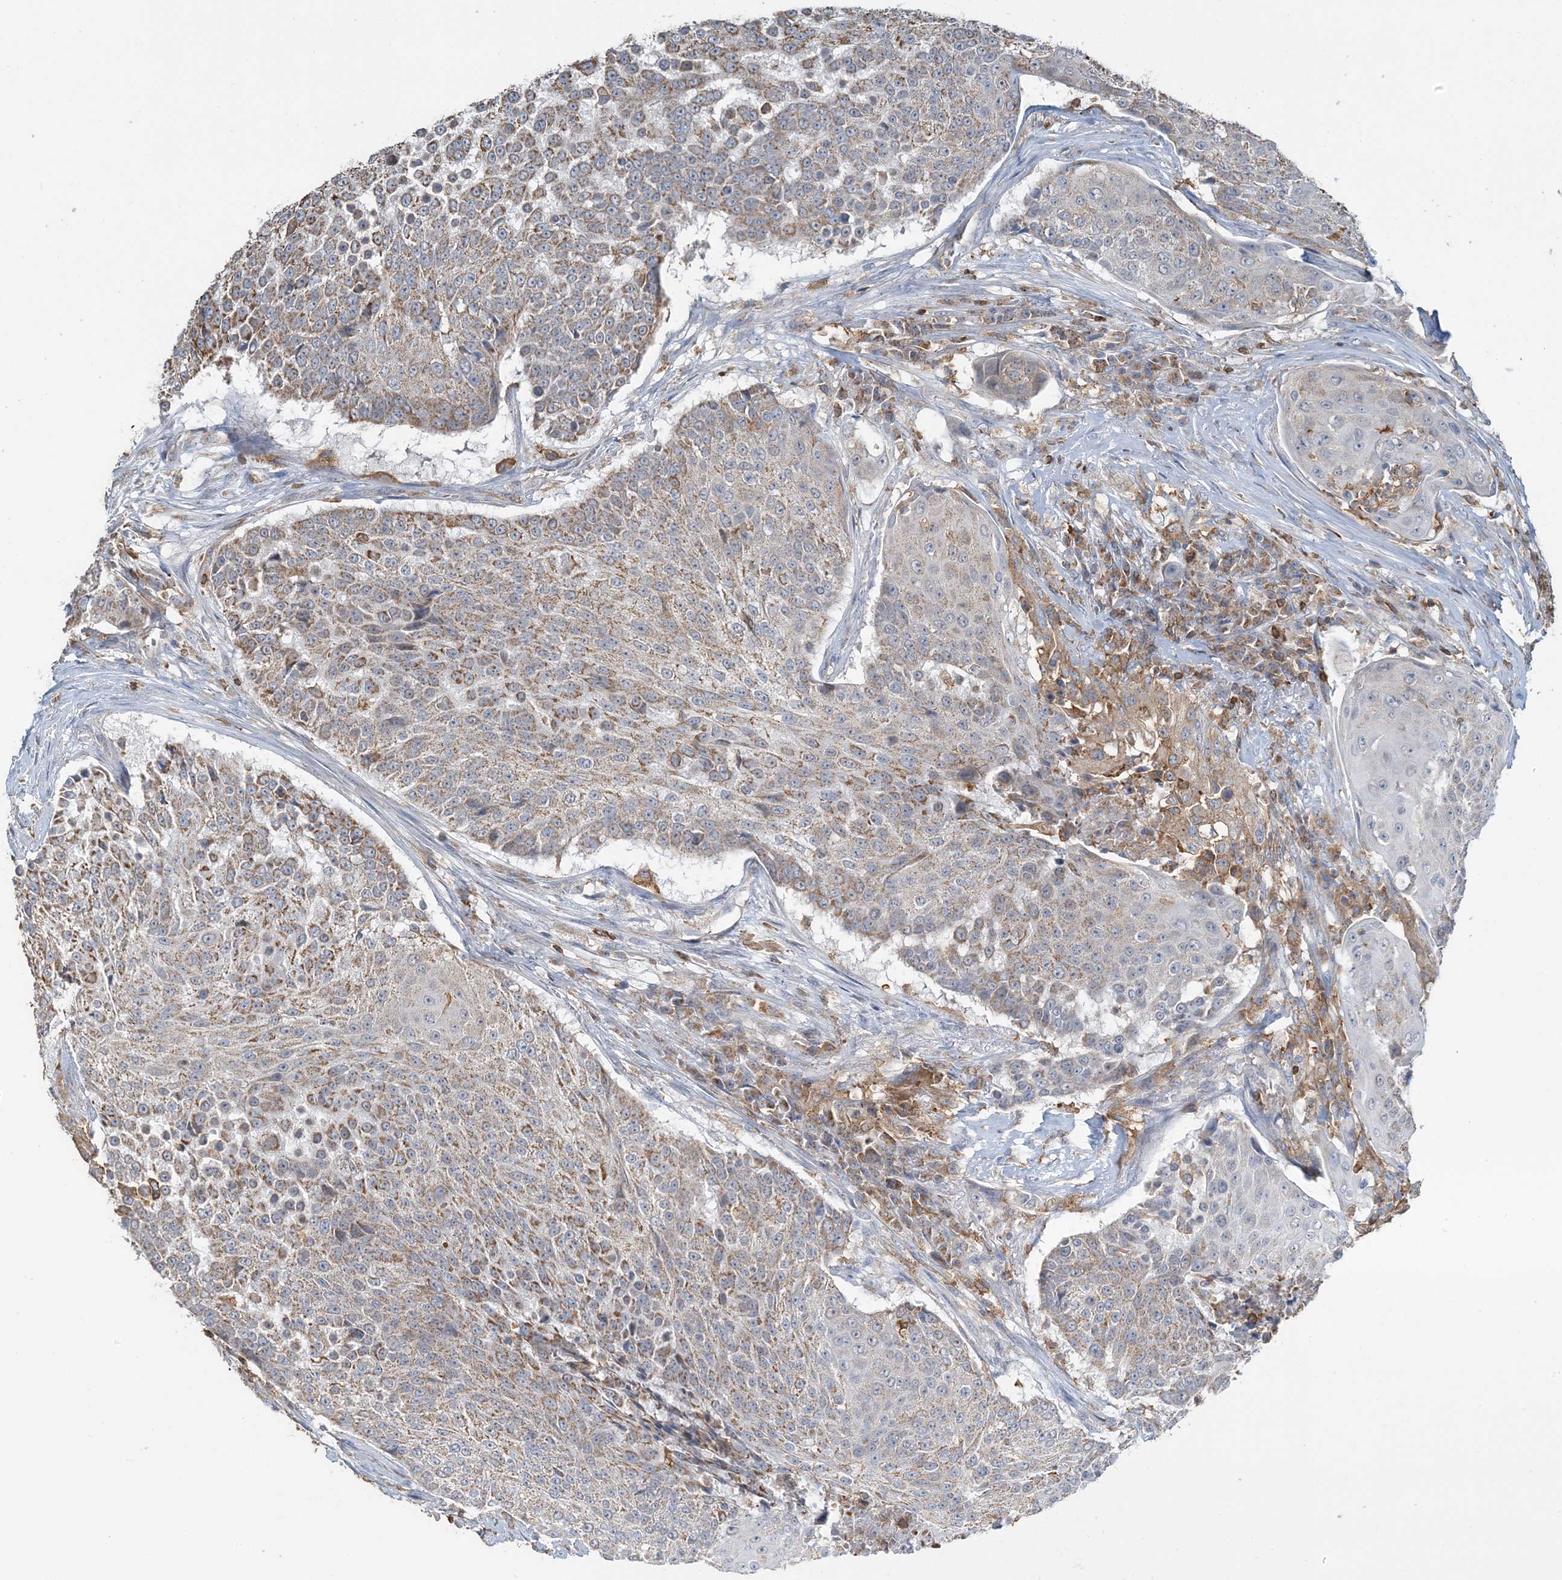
{"staining": {"intensity": "moderate", "quantity": "25%-75%", "location": "cytoplasmic/membranous"}, "tissue": "urothelial cancer", "cell_type": "Tumor cells", "image_type": "cancer", "snomed": [{"axis": "morphology", "description": "Urothelial carcinoma, High grade"}, {"axis": "topography", "description": "Urinary bladder"}], "caption": "Protein expression analysis of human urothelial cancer reveals moderate cytoplasmic/membranous positivity in approximately 25%-75% of tumor cells.", "gene": "TMLHE", "patient": {"sex": "female", "age": 63}}